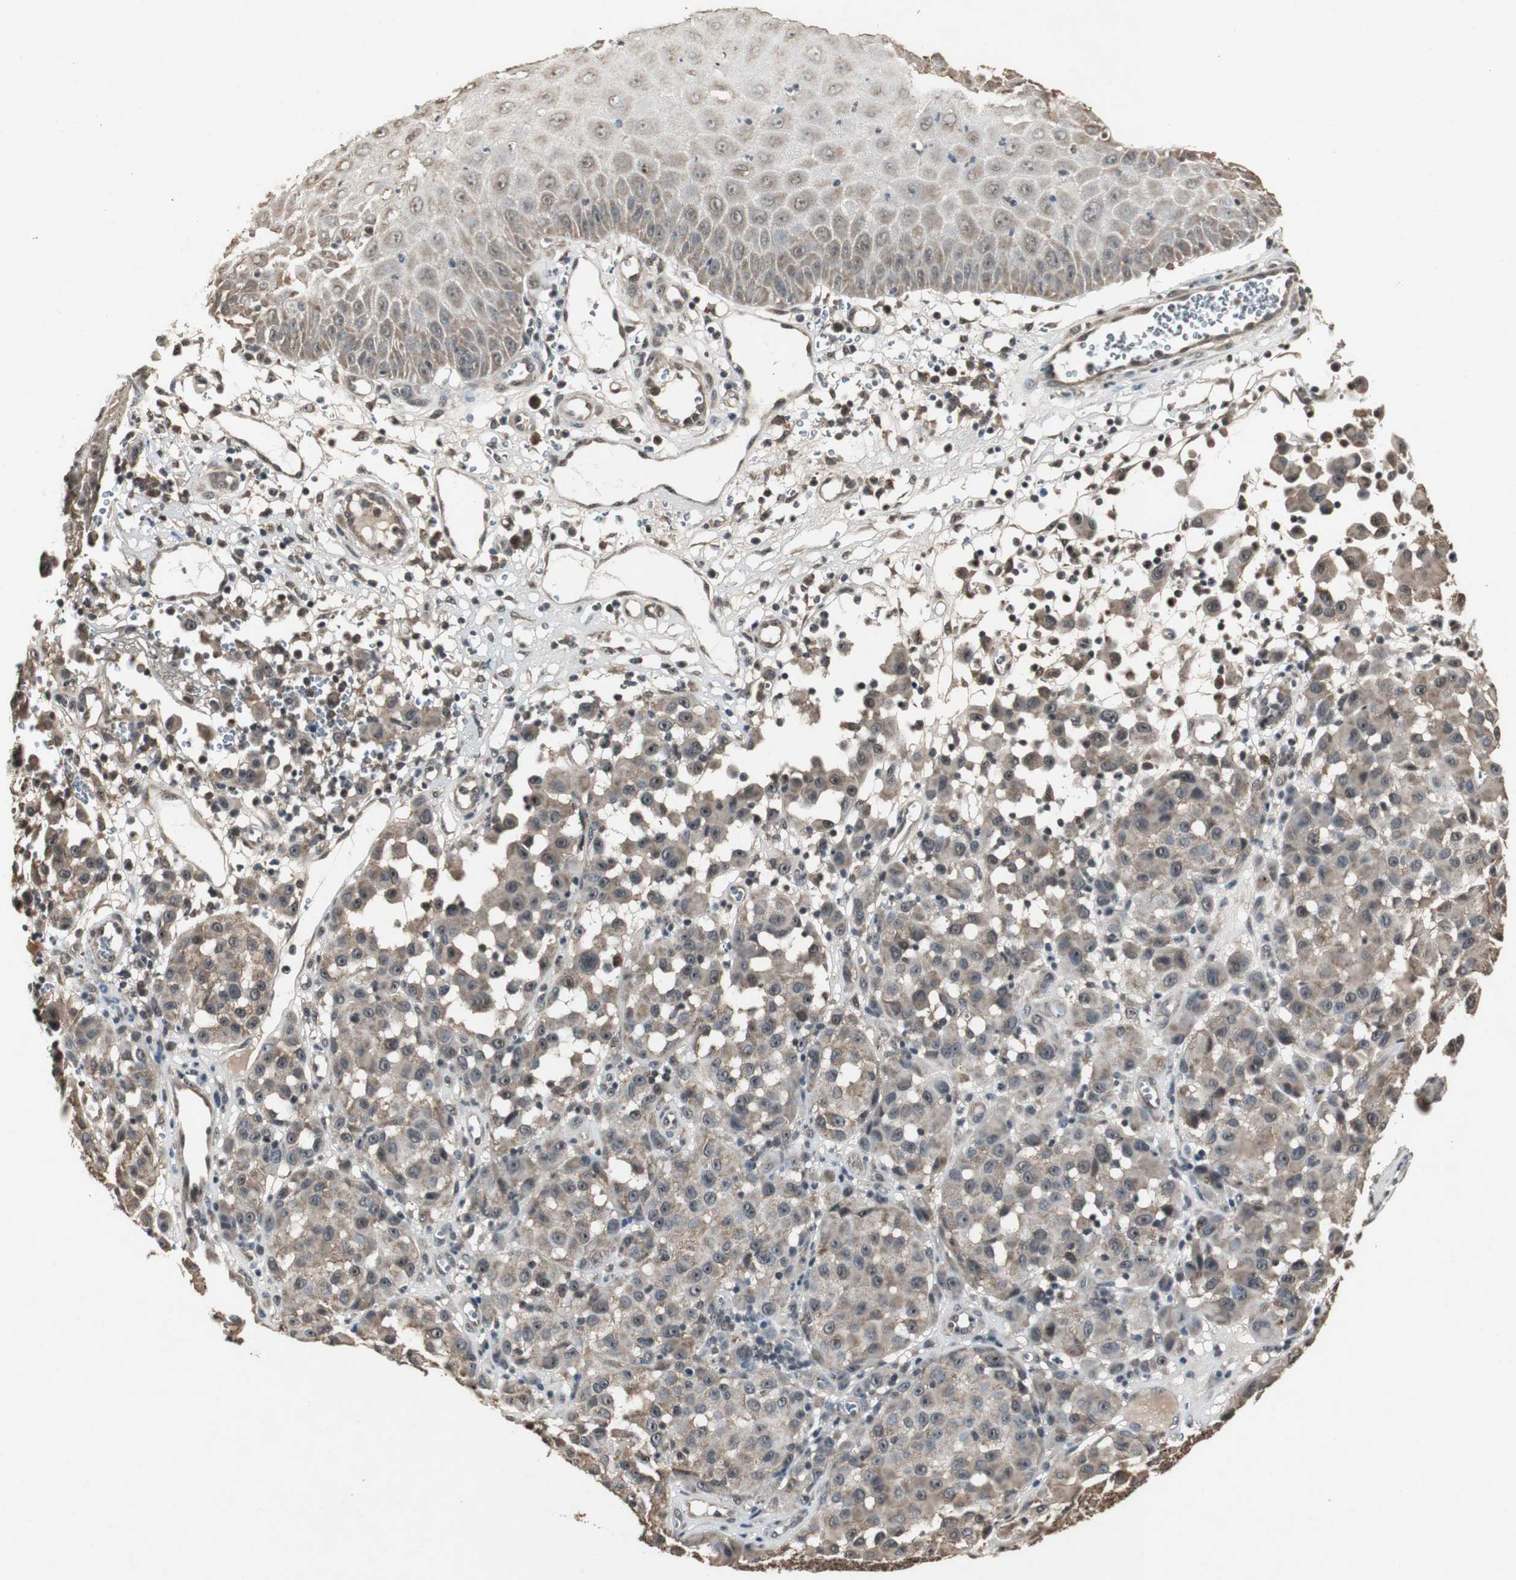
{"staining": {"intensity": "moderate", "quantity": ">75%", "location": "nuclear"}, "tissue": "melanoma", "cell_type": "Tumor cells", "image_type": "cancer", "snomed": [{"axis": "morphology", "description": "Malignant melanoma, NOS"}, {"axis": "topography", "description": "Skin"}], "caption": "Malignant melanoma stained for a protein (brown) shows moderate nuclear positive positivity in approximately >75% of tumor cells.", "gene": "EMX1", "patient": {"sex": "female", "age": 21}}